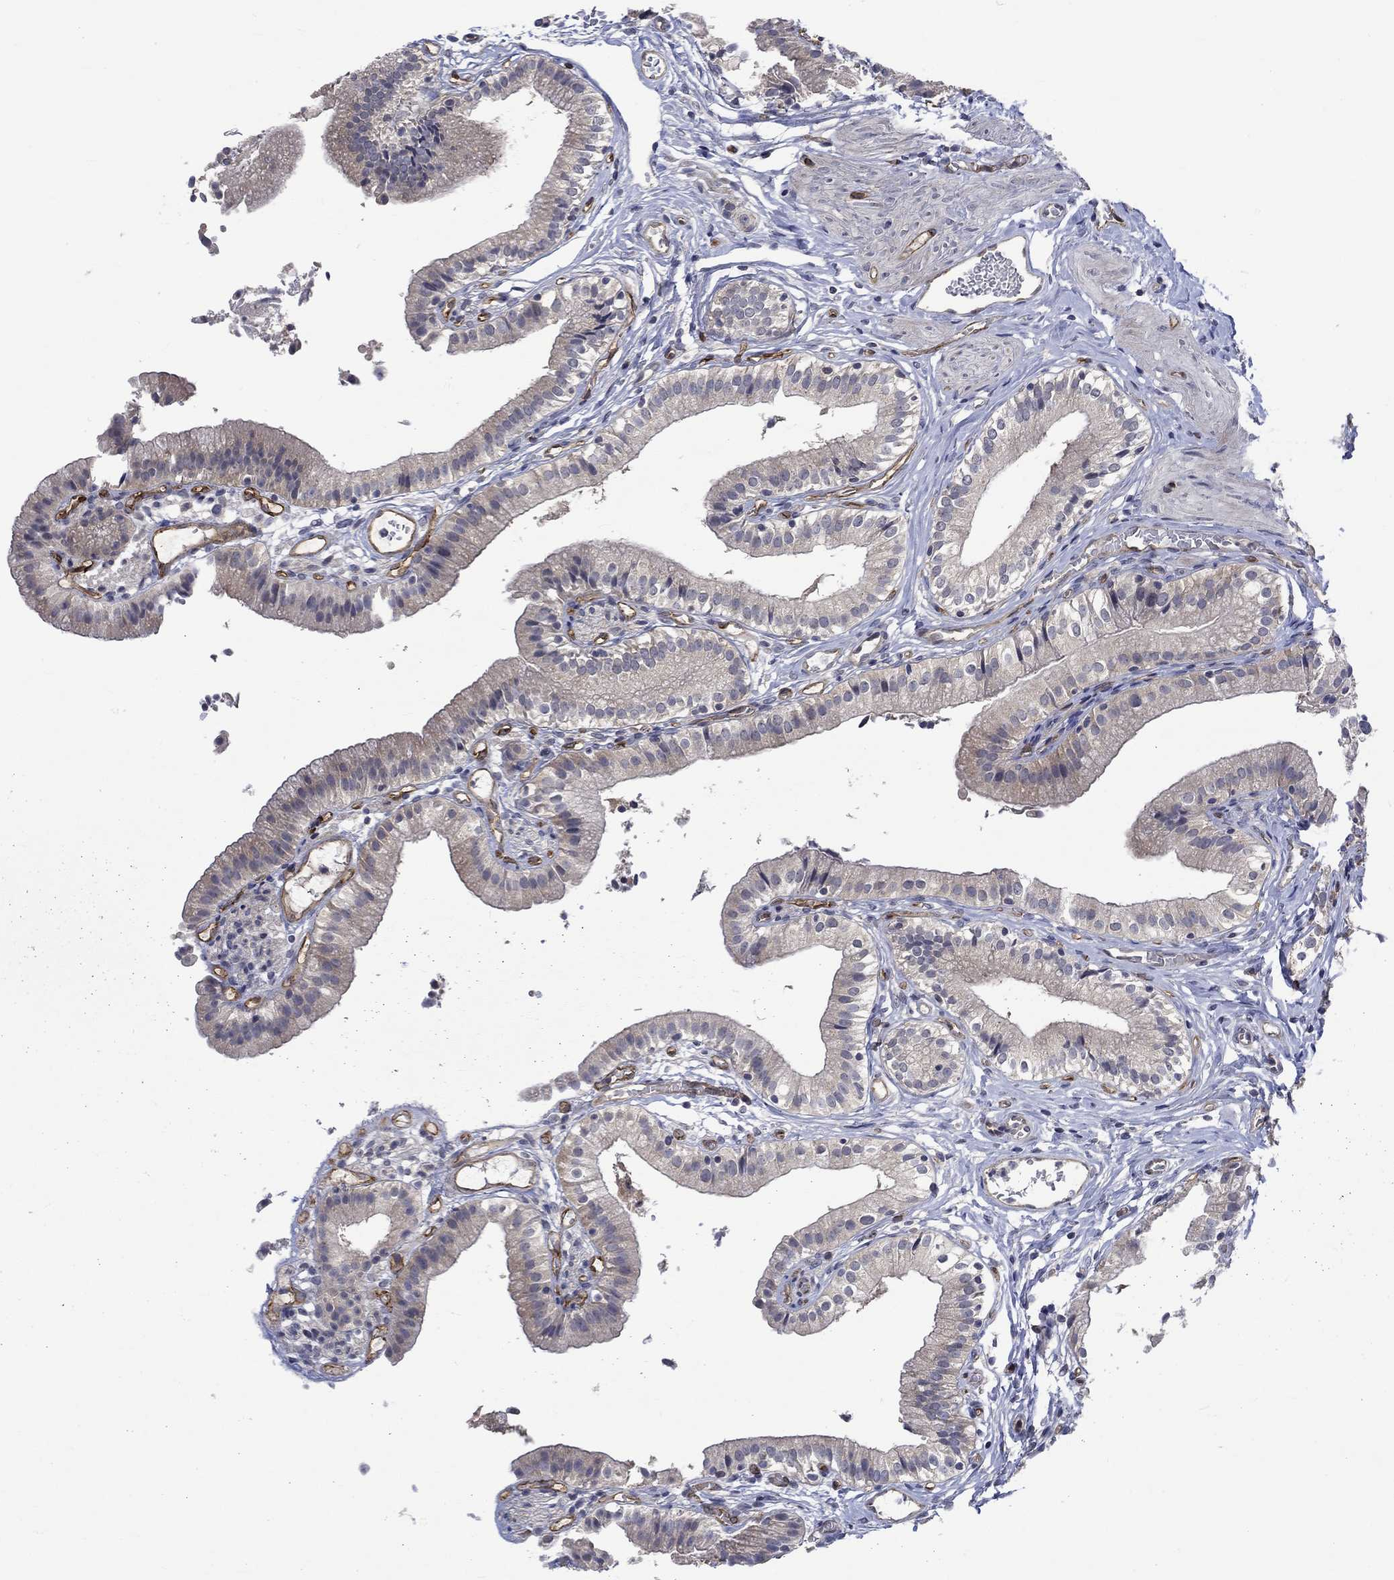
{"staining": {"intensity": "weak", "quantity": "25%-75%", "location": "cytoplasmic/membranous"}, "tissue": "gallbladder", "cell_type": "Glandular cells", "image_type": "normal", "snomed": [{"axis": "morphology", "description": "Normal tissue, NOS"}, {"axis": "topography", "description": "Gallbladder"}], "caption": "Immunohistochemistry (IHC) of unremarkable gallbladder demonstrates low levels of weak cytoplasmic/membranous positivity in approximately 25%-75% of glandular cells. The staining is performed using DAB (3,3'-diaminobenzidine) brown chromogen to label protein expression. The nuclei are counter-stained blue using hematoxylin.", "gene": "GJA5", "patient": {"sex": "female", "age": 47}}